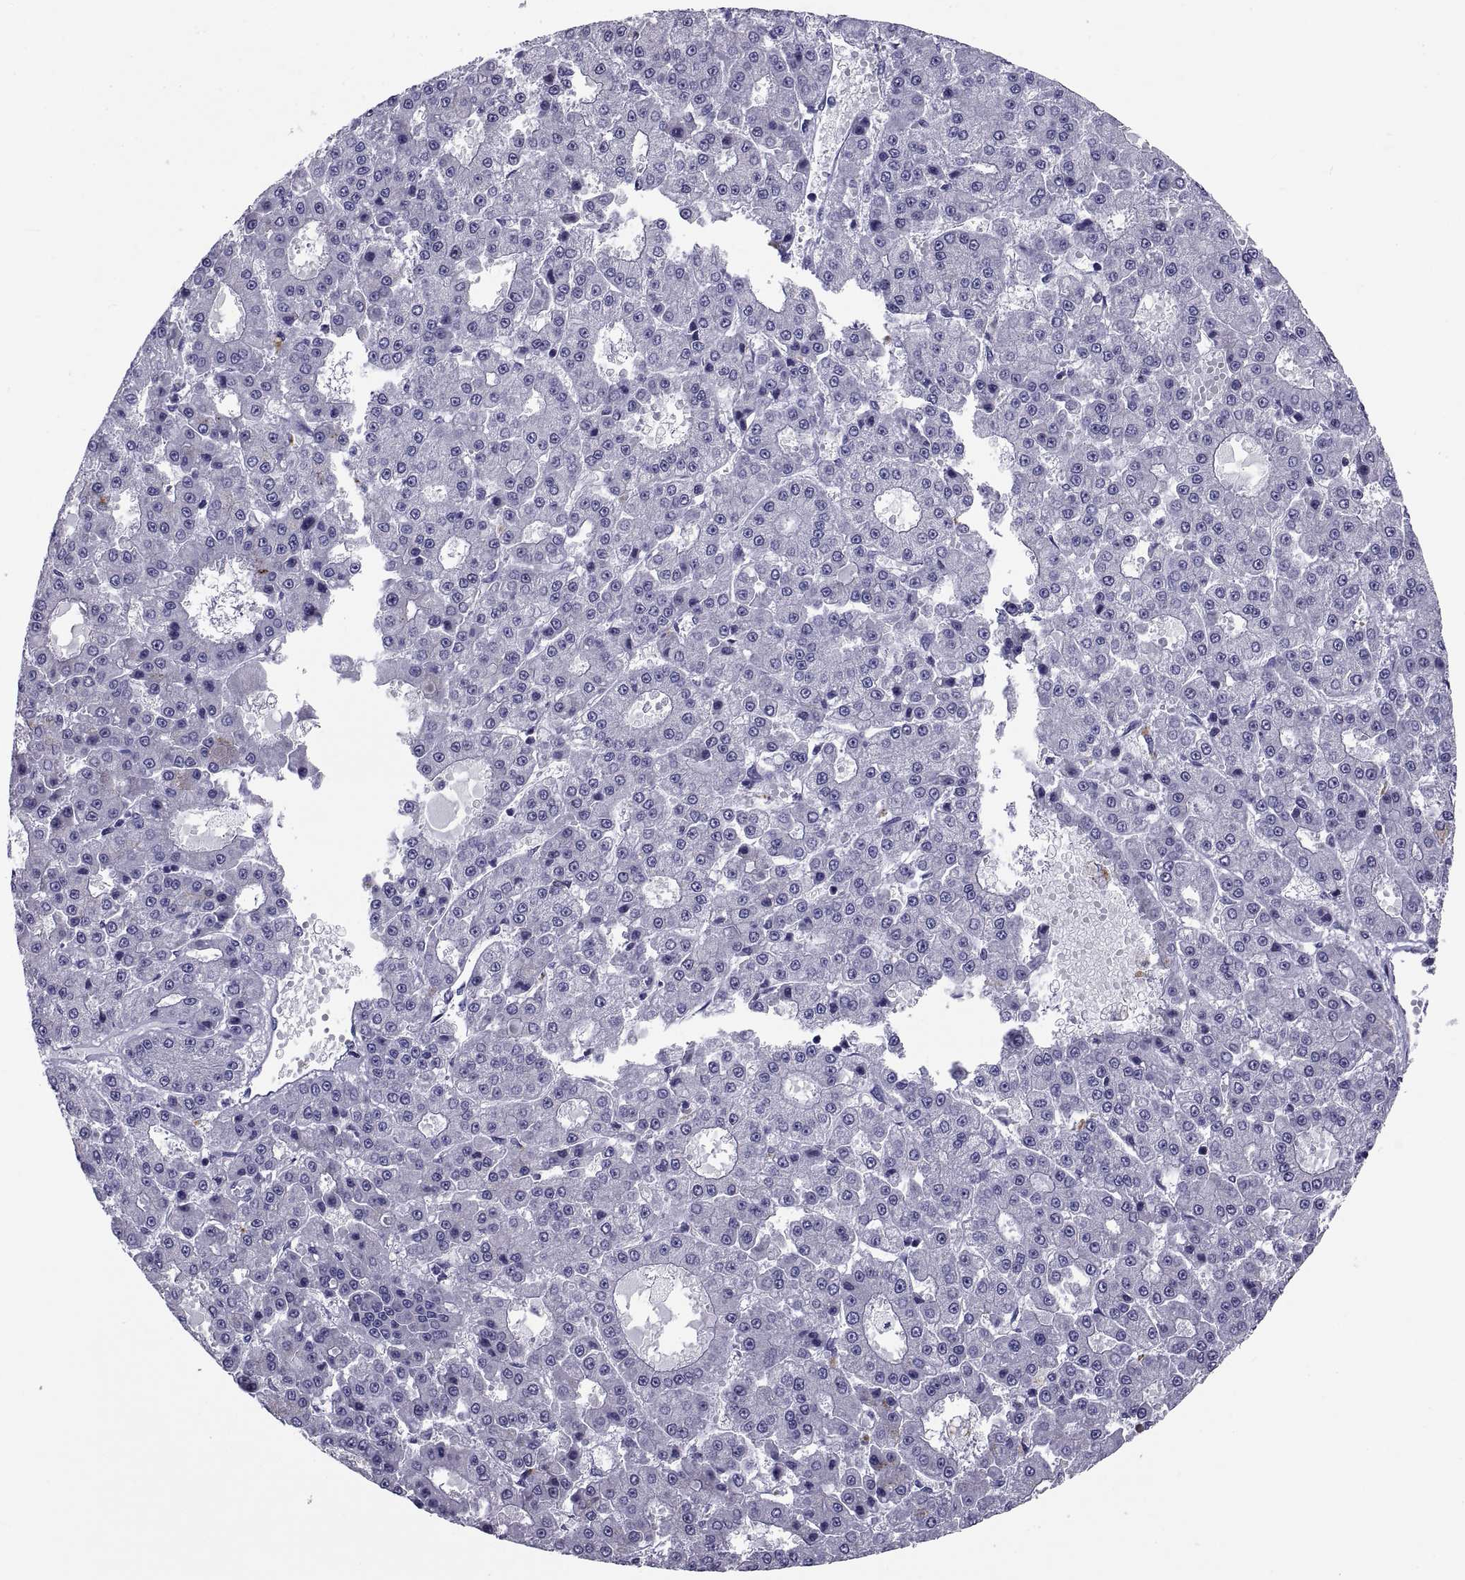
{"staining": {"intensity": "negative", "quantity": "none", "location": "none"}, "tissue": "liver cancer", "cell_type": "Tumor cells", "image_type": "cancer", "snomed": [{"axis": "morphology", "description": "Carcinoma, Hepatocellular, NOS"}, {"axis": "topography", "description": "Liver"}], "caption": "IHC of liver hepatocellular carcinoma reveals no positivity in tumor cells. The staining was performed using DAB (3,3'-diaminobenzidine) to visualize the protein expression in brown, while the nuclei were stained in blue with hematoxylin (Magnification: 20x).", "gene": "TGFBR3L", "patient": {"sex": "male", "age": 70}}